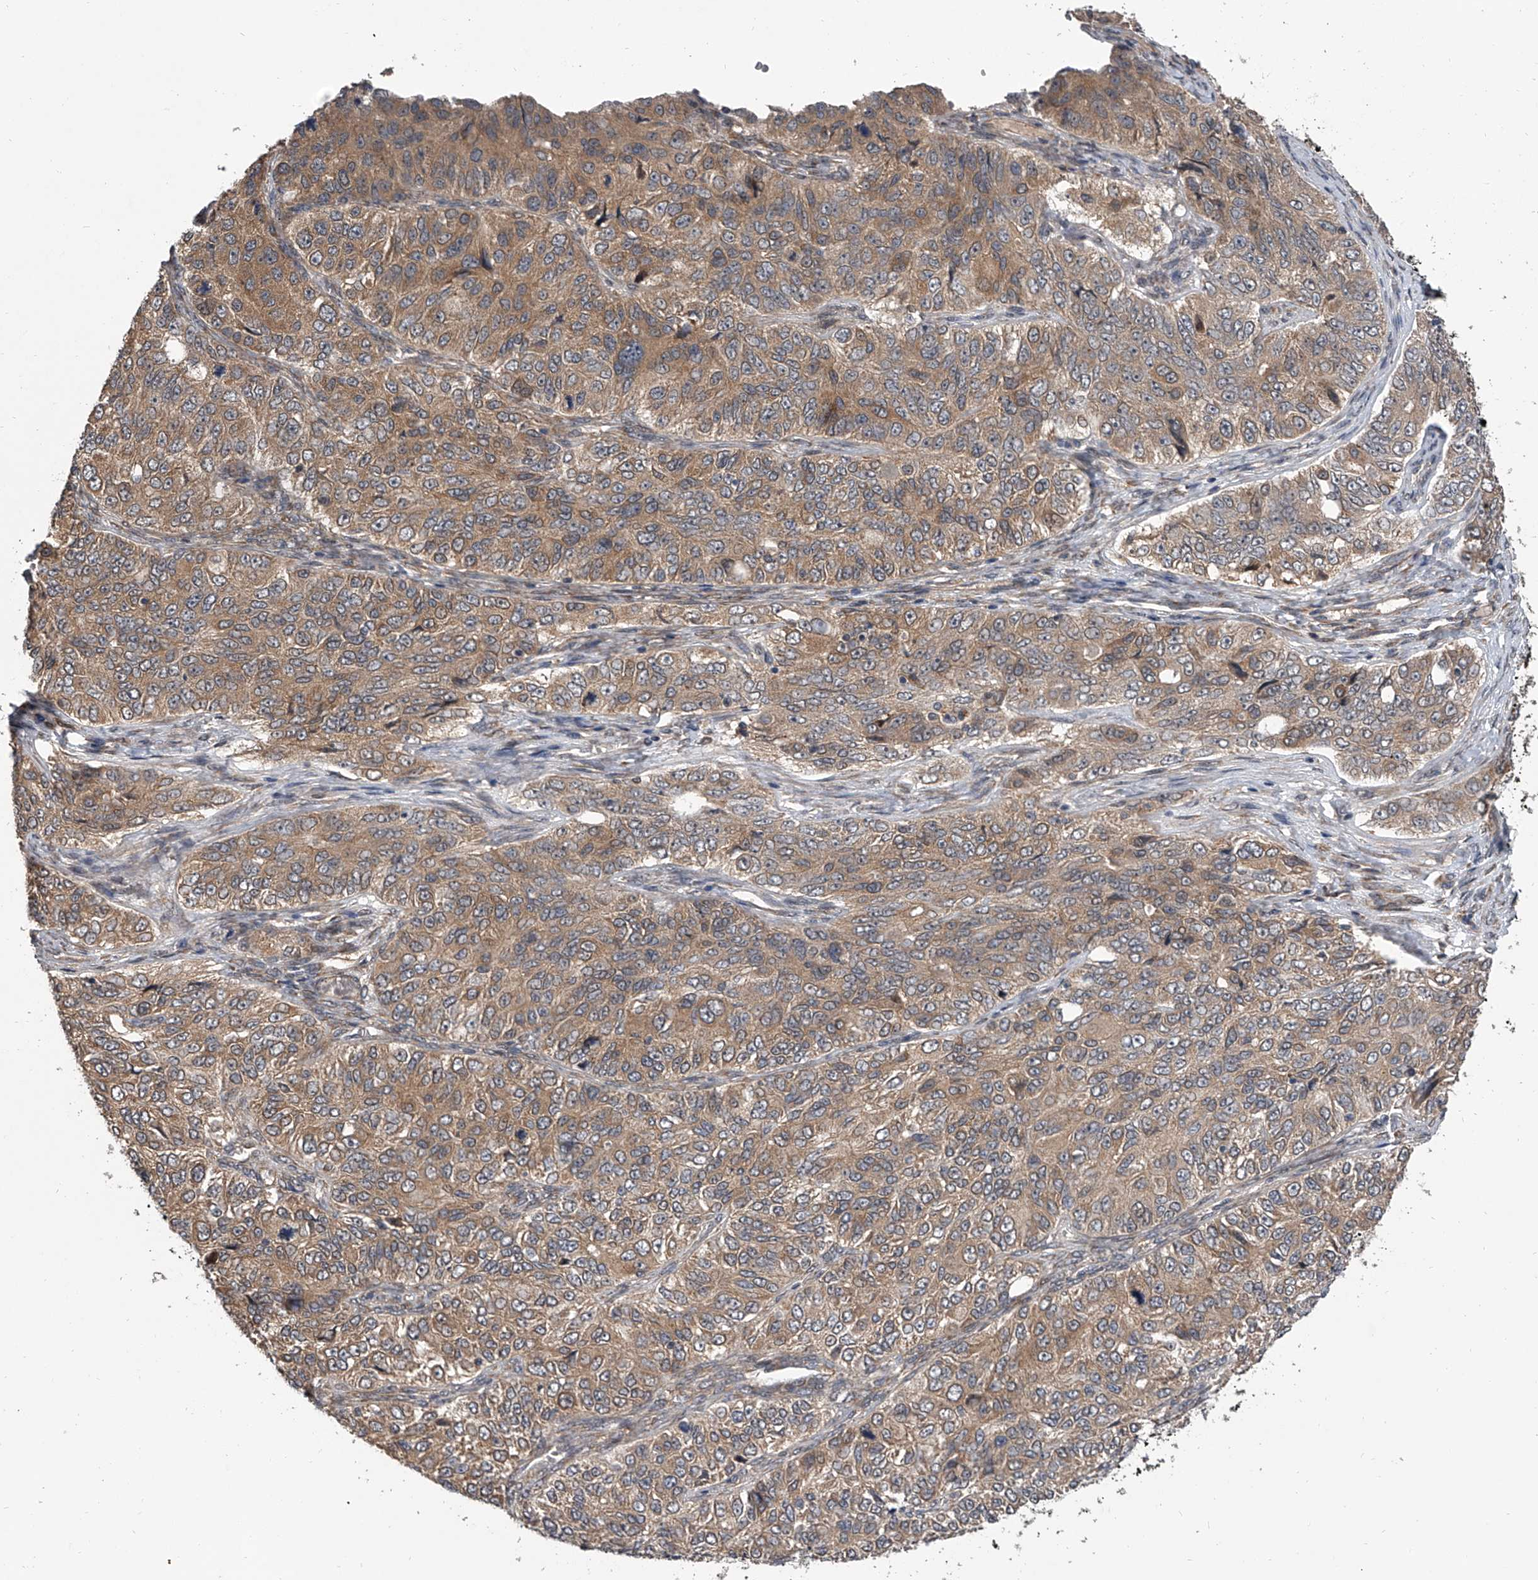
{"staining": {"intensity": "moderate", "quantity": ">75%", "location": "cytoplasmic/membranous"}, "tissue": "ovarian cancer", "cell_type": "Tumor cells", "image_type": "cancer", "snomed": [{"axis": "morphology", "description": "Carcinoma, endometroid"}, {"axis": "topography", "description": "Ovary"}], "caption": "Brown immunohistochemical staining in human ovarian endometroid carcinoma demonstrates moderate cytoplasmic/membranous expression in approximately >75% of tumor cells. (DAB (3,3'-diaminobenzidine) = brown stain, brightfield microscopy at high magnification).", "gene": "GEMIN8", "patient": {"sex": "female", "age": 51}}